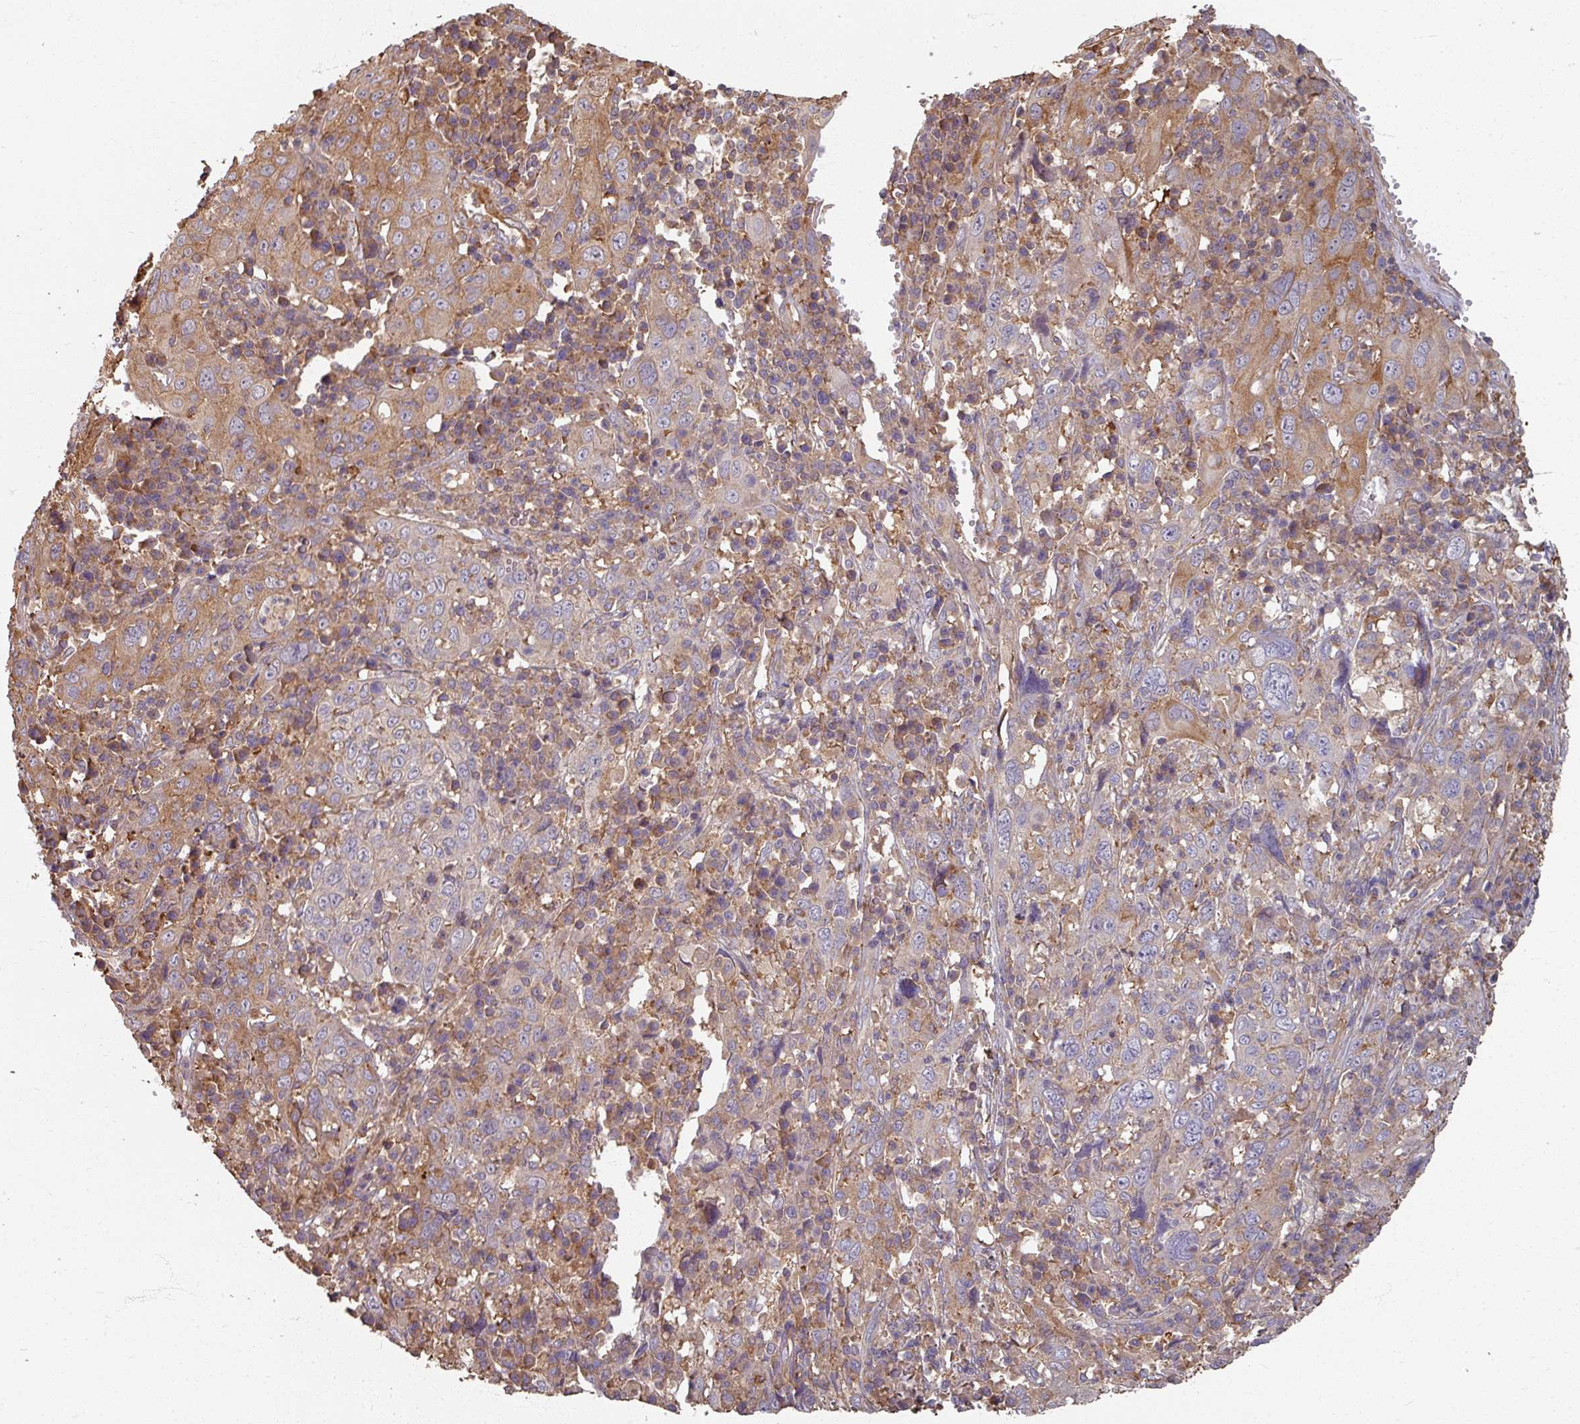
{"staining": {"intensity": "moderate", "quantity": "25%-75%", "location": "cytoplasmic/membranous"}, "tissue": "cervical cancer", "cell_type": "Tumor cells", "image_type": "cancer", "snomed": [{"axis": "morphology", "description": "Squamous cell carcinoma, NOS"}, {"axis": "topography", "description": "Cervix"}], "caption": "Approximately 25%-75% of tumor cells in squamous cell carcinoma (cervical) exhibit moderate cytoplasmic/membranous protein positivity as visualized by brown immunohistochemical staining.", "gene": "CCDC68", "patient": {"sex": "female", "age": 46}}